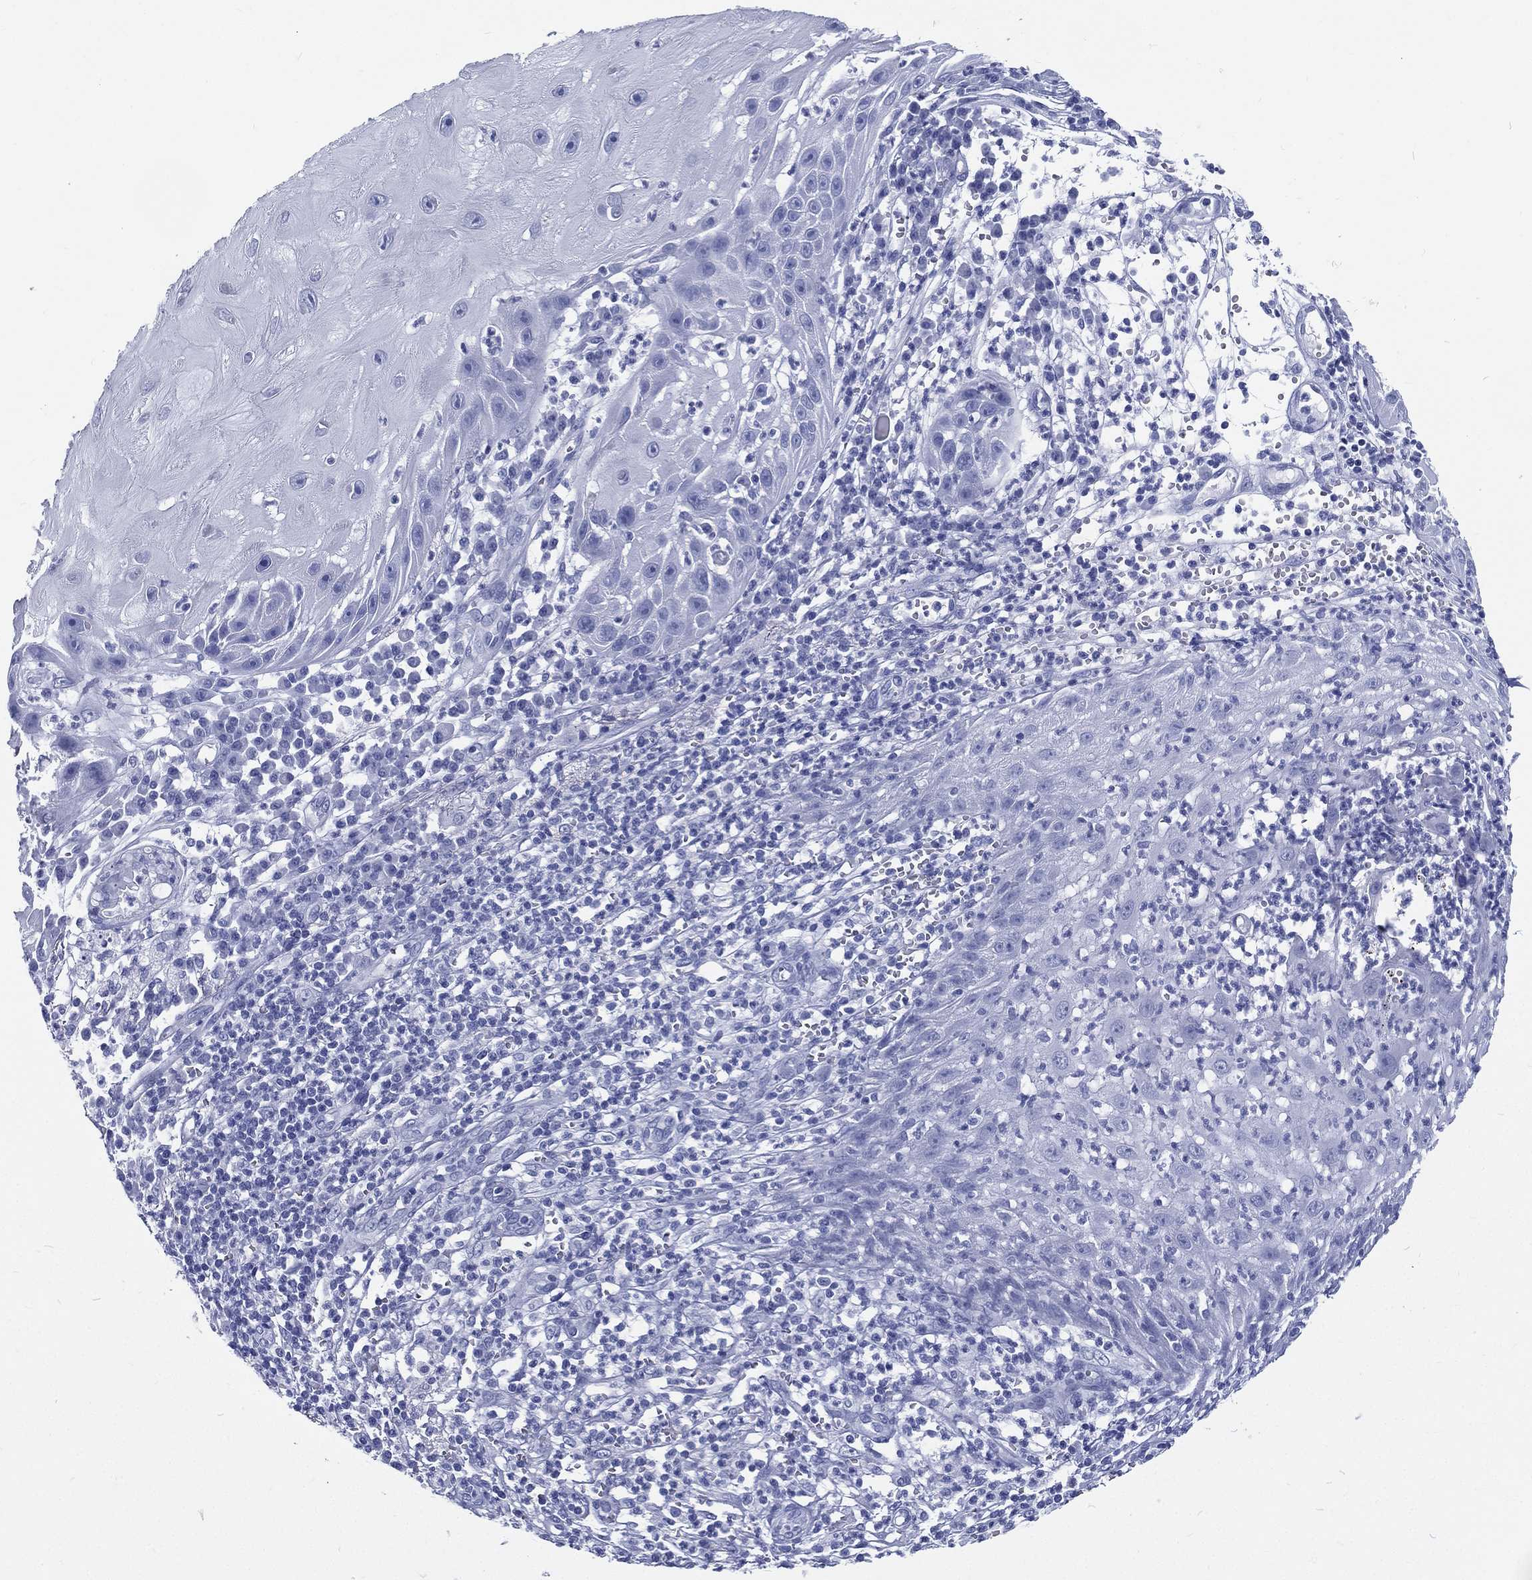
{"staining": {"intensity": "negative", "quantity": "none", "location": "none"}, "tissue": "skin cancer", "cell_type": "Tumor cells", "image_type": "cancer", "snomed": [{"axis": "morphology", "description": "Normal tissue, NOS"}, {"axis": "morphology", "description": "Squamous cell carcinoma, NOS"}, {"axis": "topography", "description": "Skin"}], "caption": "There is no significant staining in tumor cells of skin cancer (squamous cell carcinoma). The staining was performed using DAB (3,3'-diaminobenzidine) to visualize the protein expression in brown, while the nuclei were stained in blue with hematoxylin (Magnification: 20x).", "gene": "RSPH4A", "patient": {"sex": "male", "age": 79}}